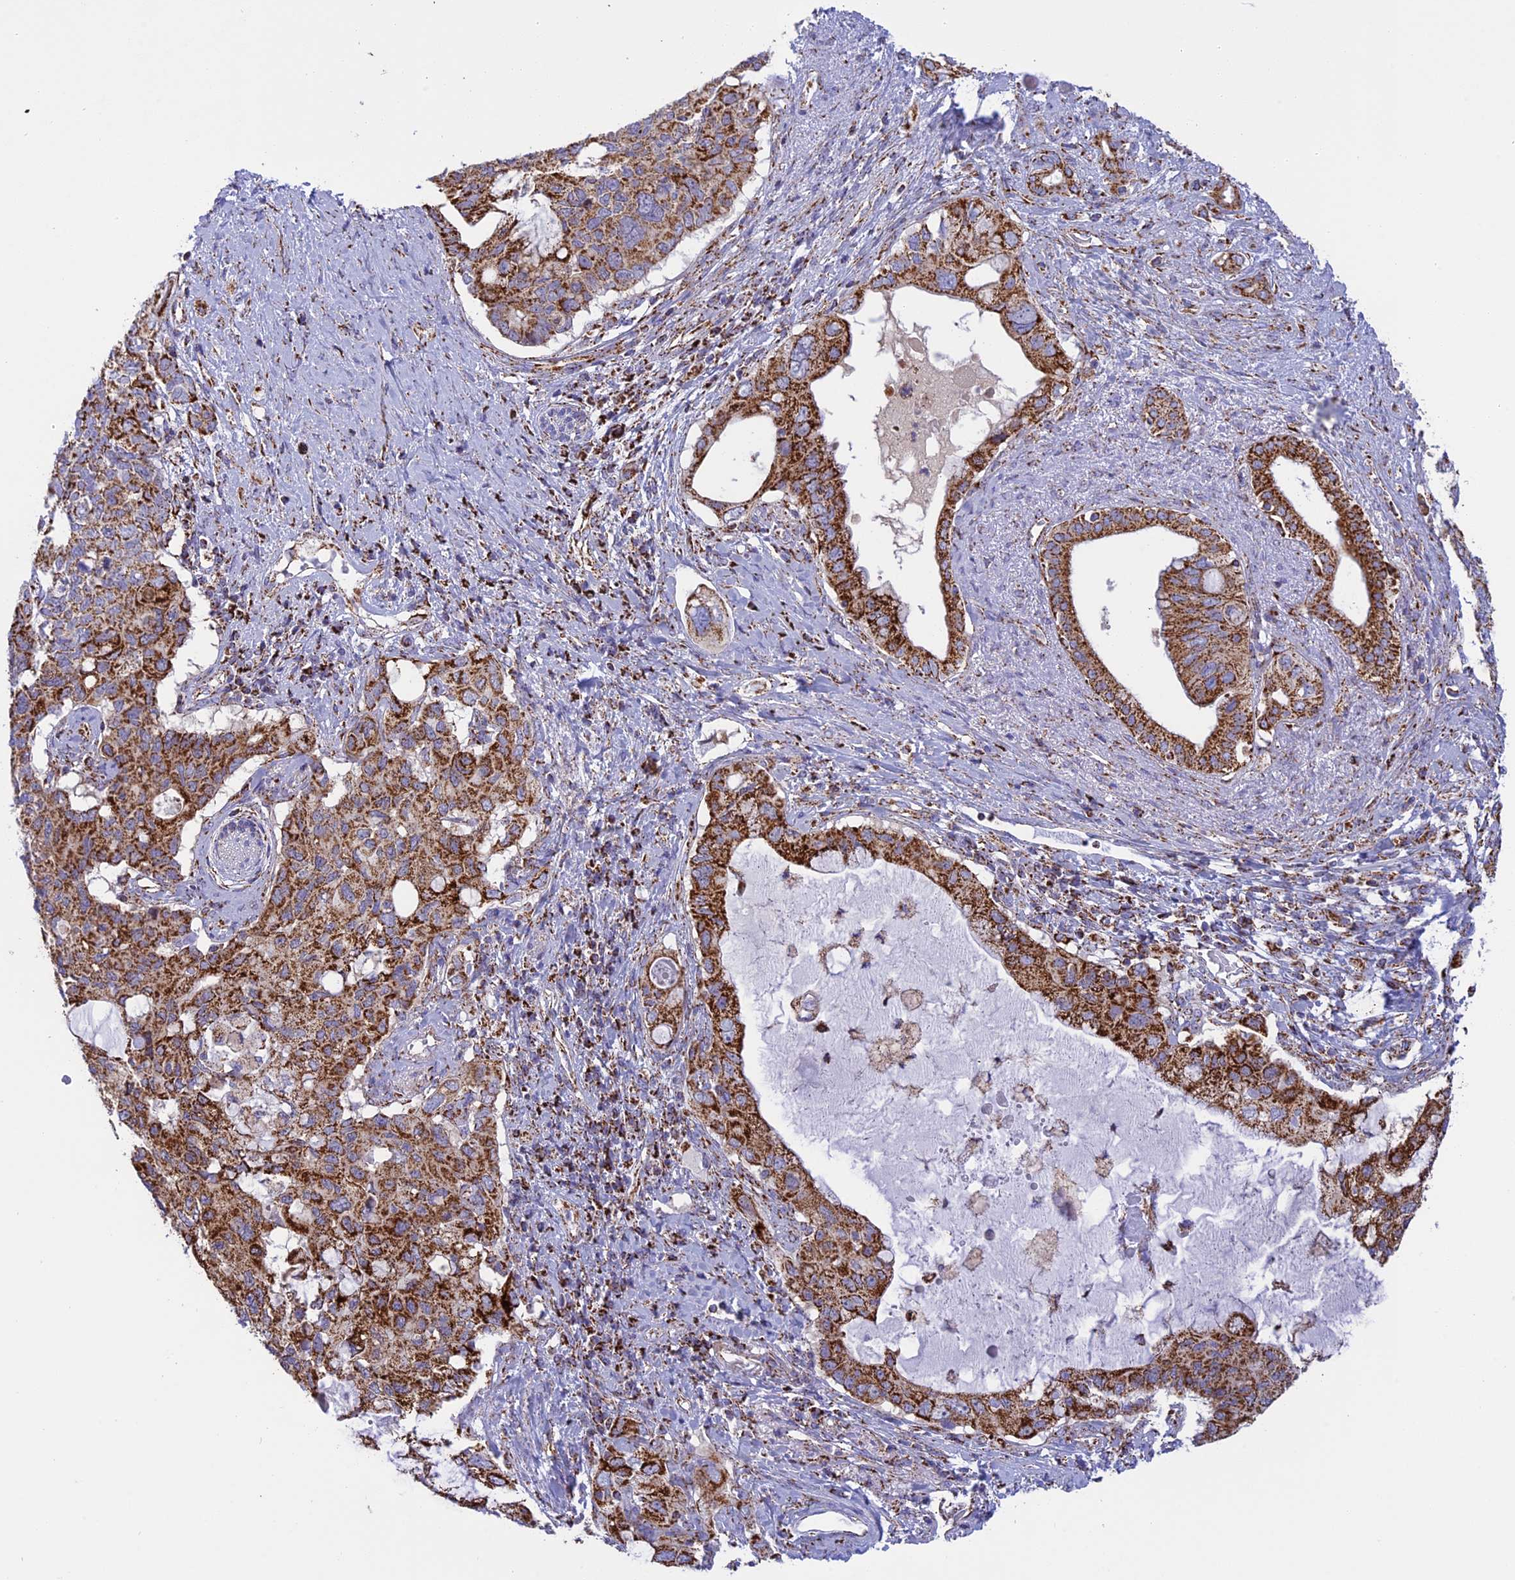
{"staining": {"intensity": "strong", "quantity": ">75%", "location": "cytoplasmic/membranous"}, "tissue": "pancreatic cancer", "cell_type": "Tumor cells", "image_type": "cancer", "snomed": [{"axis": "morphology", "description": "Adenocarcinoma, NOS"}, {"axis": "topography", "description": "Pancreas"}], "caption": "Pancreatic cancer (adenocarcinoma) was stained to show a protein in brown. There is high levels of strong cytoplasmic/membranous staining in about >75% of tumor cells.", "gene": "ISOC2", "patient": {"sex": "female", "age": 56}}